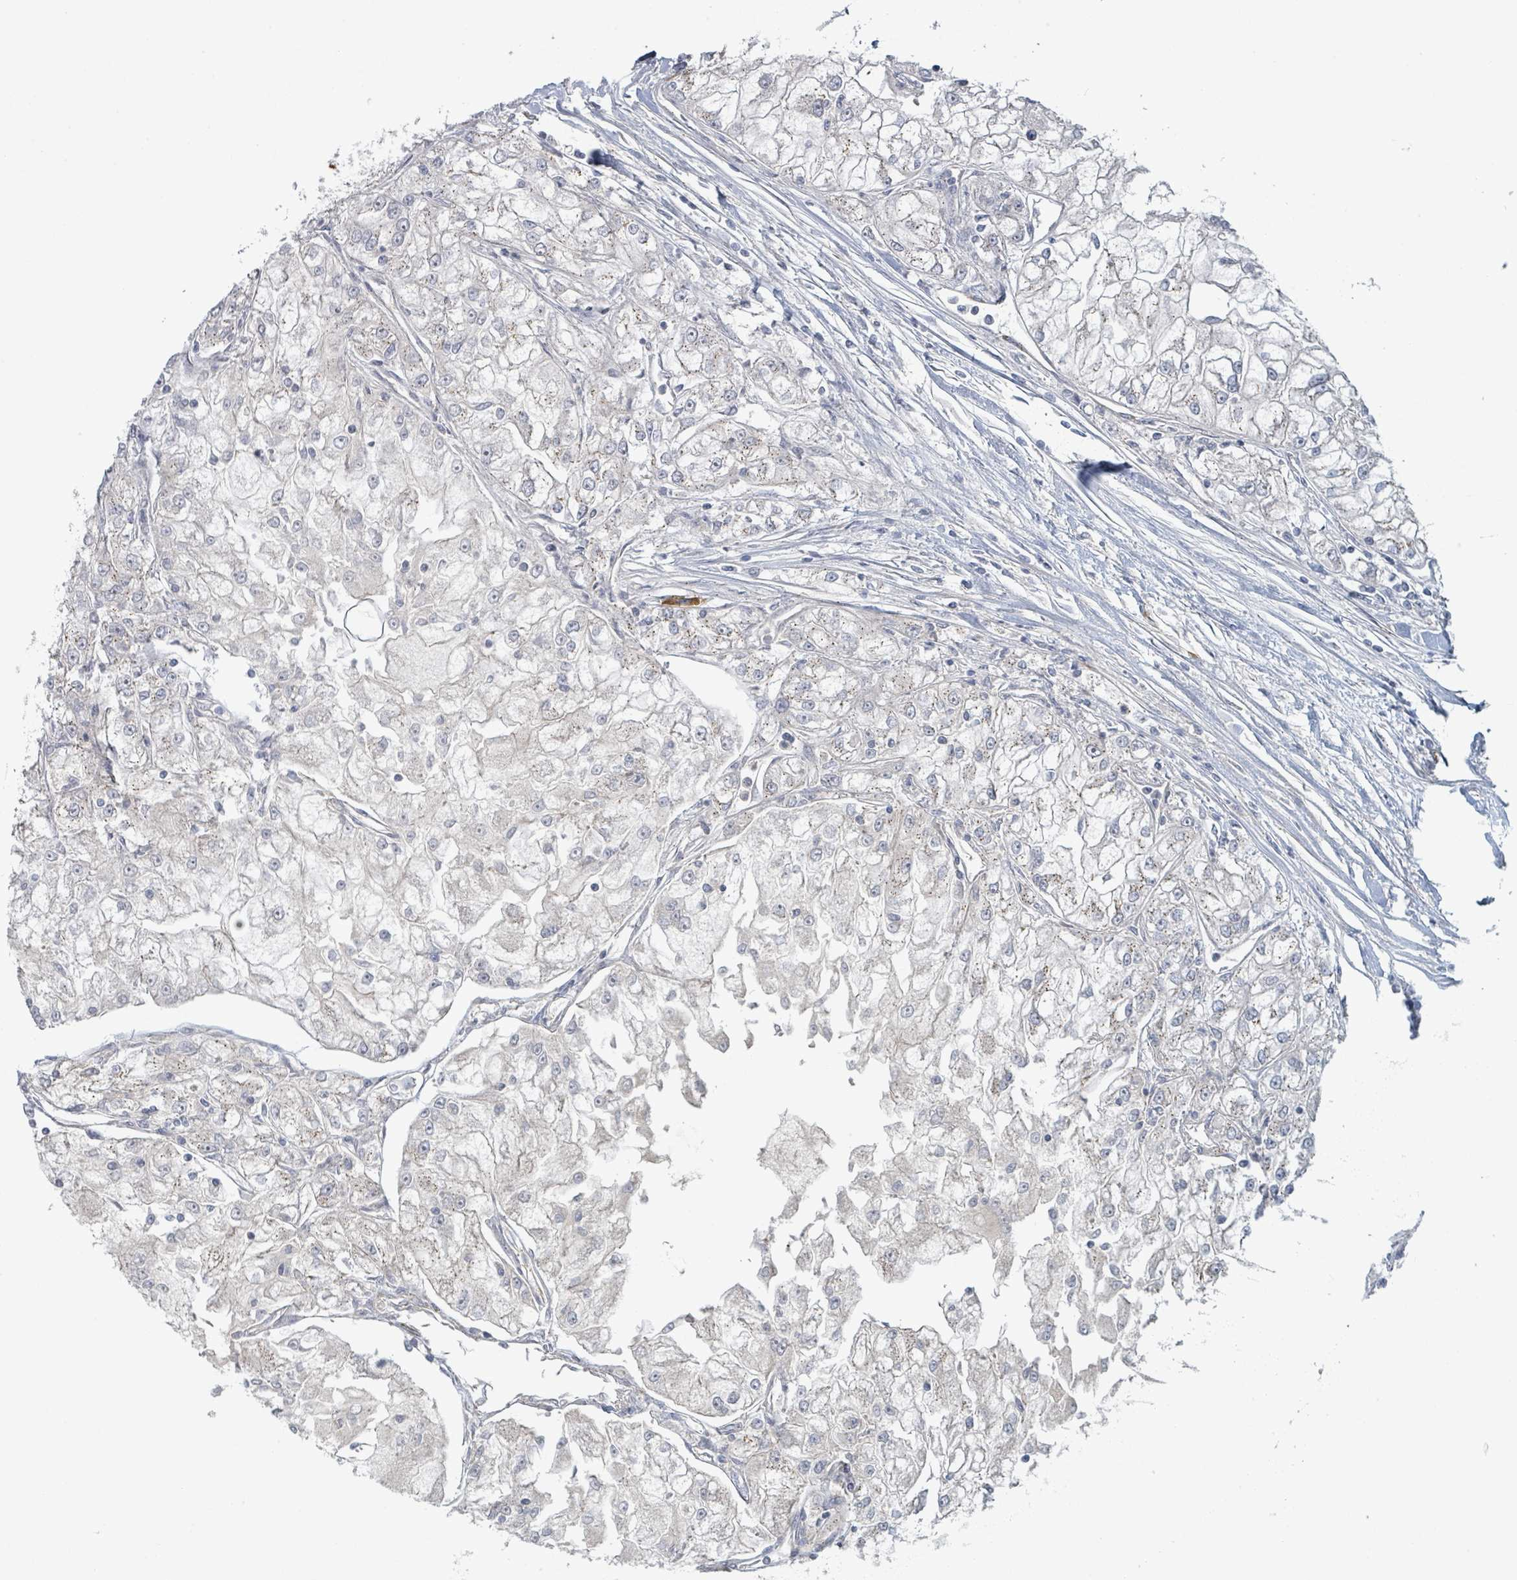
{"staining": {"intensity": "negative", "quantity": "none", "location": "none"}, "tissue": "renal cancer", "cell_type": "Tumor cells", "image_type": "cancer", "snomed": [{"axis": "morphology", "description": "Adenocarcinoma, NOS"}, {"axis": "topography", "description": "Kidney"}], "caption": "Photomicrograph shows no protein positivity in tumor cells of renal cancer (adenocarcinoma) tissue.", "gene": "COL5A3", "patient": {"sex": "female", "age": 72}}